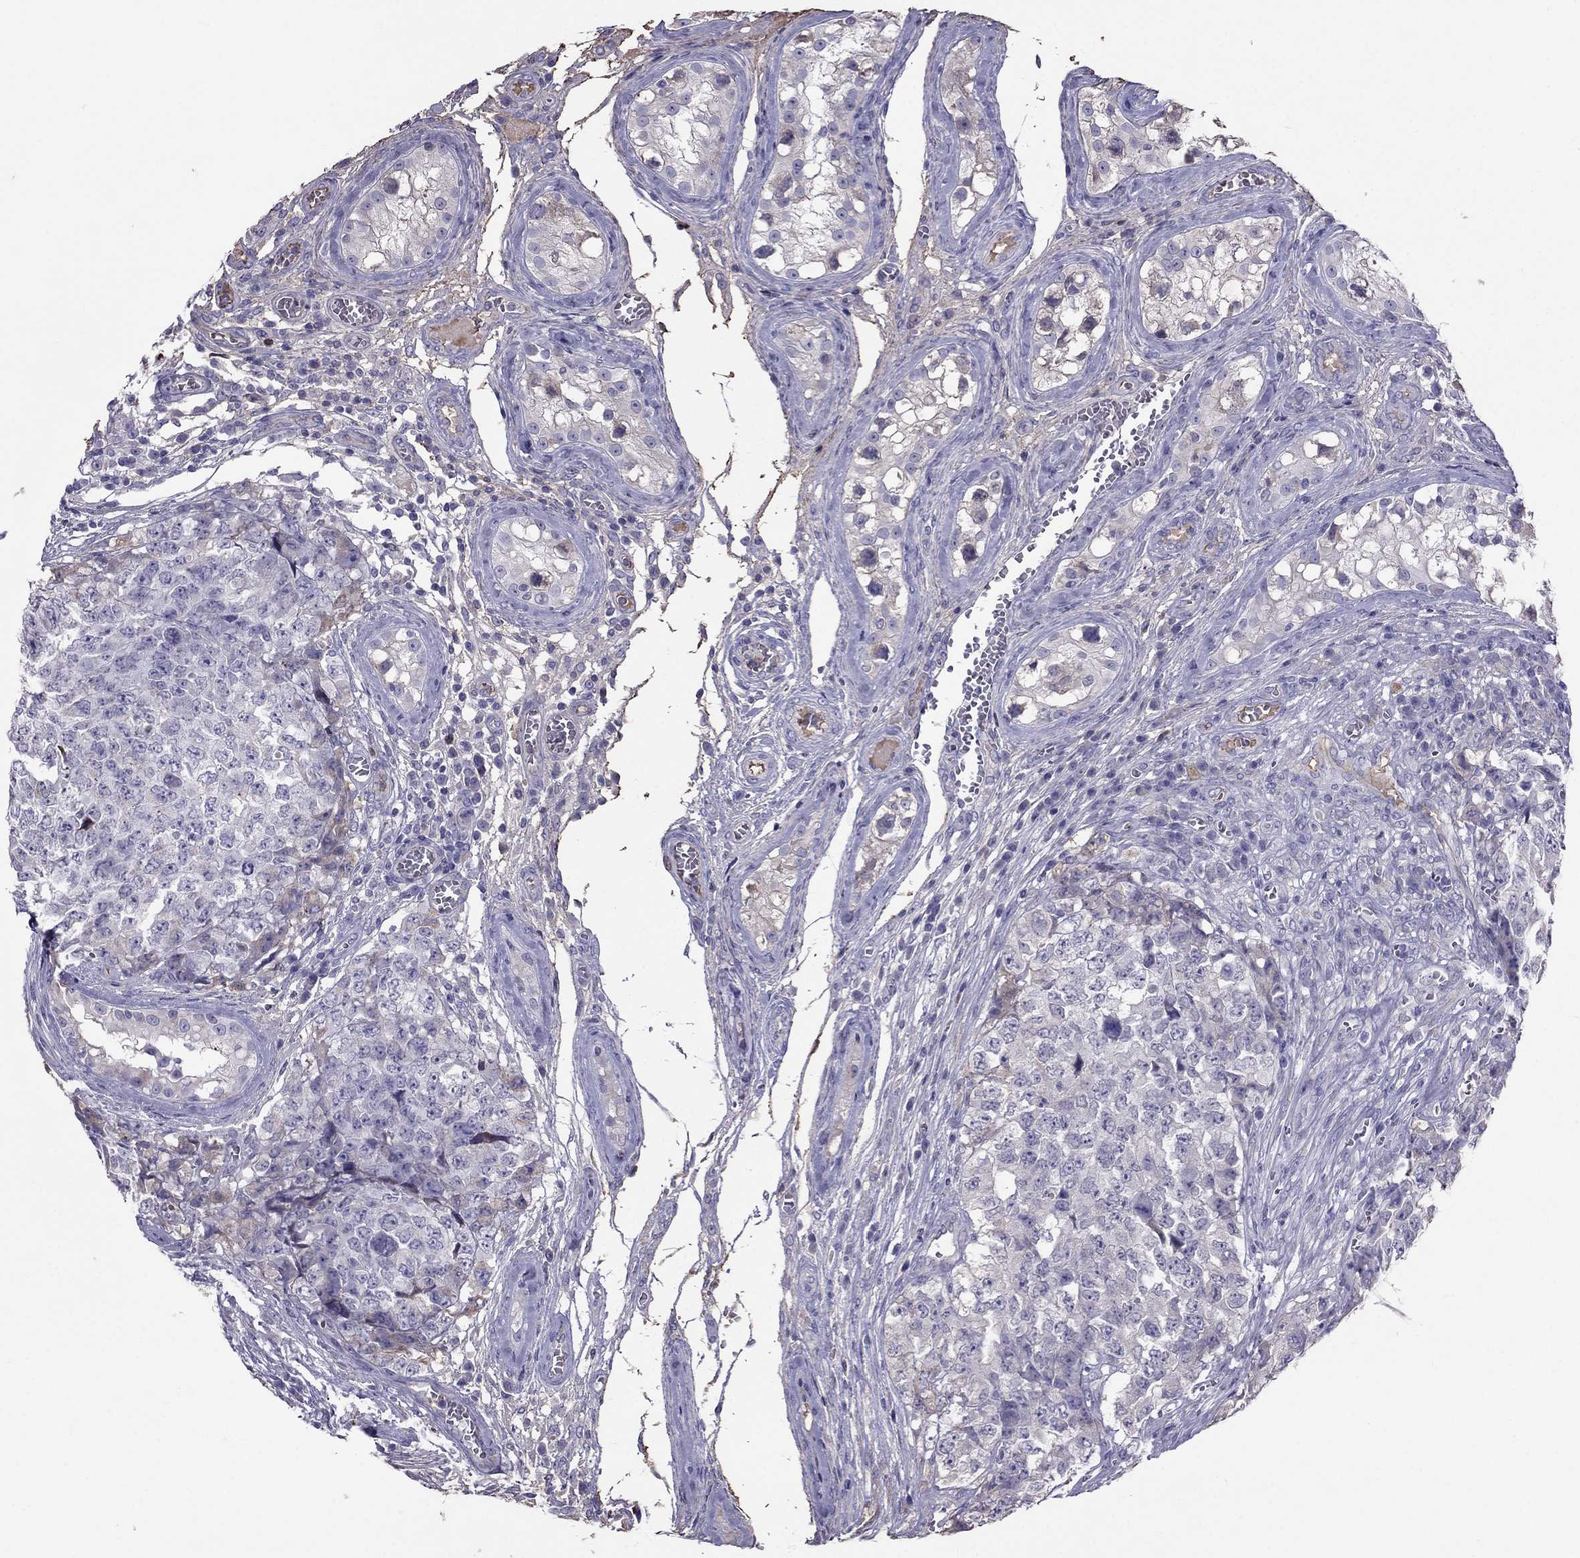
{"staining": {"intensity": "negative", "quantity": "none", "location": "none"}, "tissue": "testis cancer", "cell_type": "Tumor cells", "image_type": "cancer", "snomed": [{"axis": "morphology", "description": "Carcinoma, Embryonal, NOS"}, {"axis": "topography", "description": "Testis"}], "caption": "This histopathology image is of testis cancer stained with immunohistochemistry to label a protein in brown with the nuclei are counter-stained blue. There is no positivity in tumor cells.", "gene": "TBC1D21", "patient": {"sex": "male", "age": 23}}